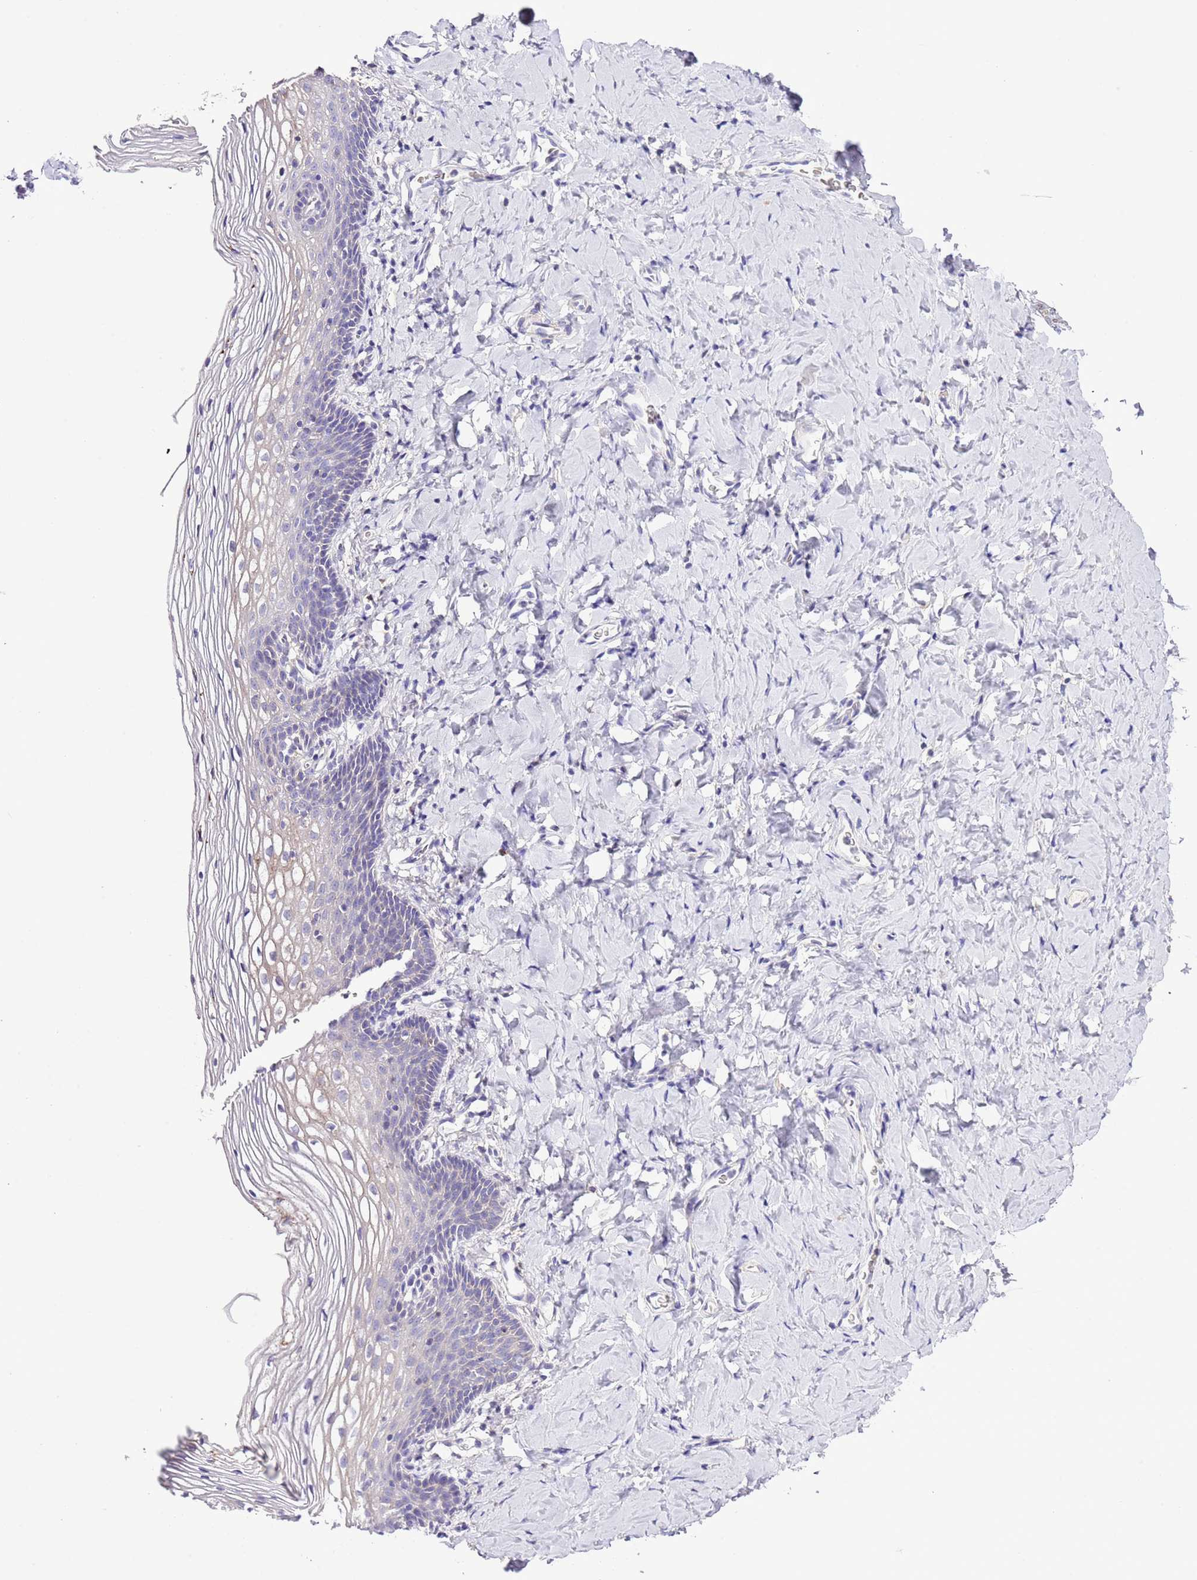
{"staining": {"intensity": "negative", "quantity": "none", "location": "none"}, "tissue": "vagina", "cell_type": "Squamous epithelial cells", "image_type": "normal", "snomed": [{"axis": "morphology", "description": "Normal tissue, NOS"}, {"axis": "topography", "description": "Vagina"}], "caption": "Normal vagina was stained to show a protein in brown. There is no significant positivity in squamous epithelial cells. Brightfield microscopy of immunohistochemistry (IHC) stained with DAB (3,3'-diaminobenzidine) (brown) and hematoxylin (blue), captured at high magnification.", "gene": "PRR32", "patient": {"sex": "female", "age": 60}}